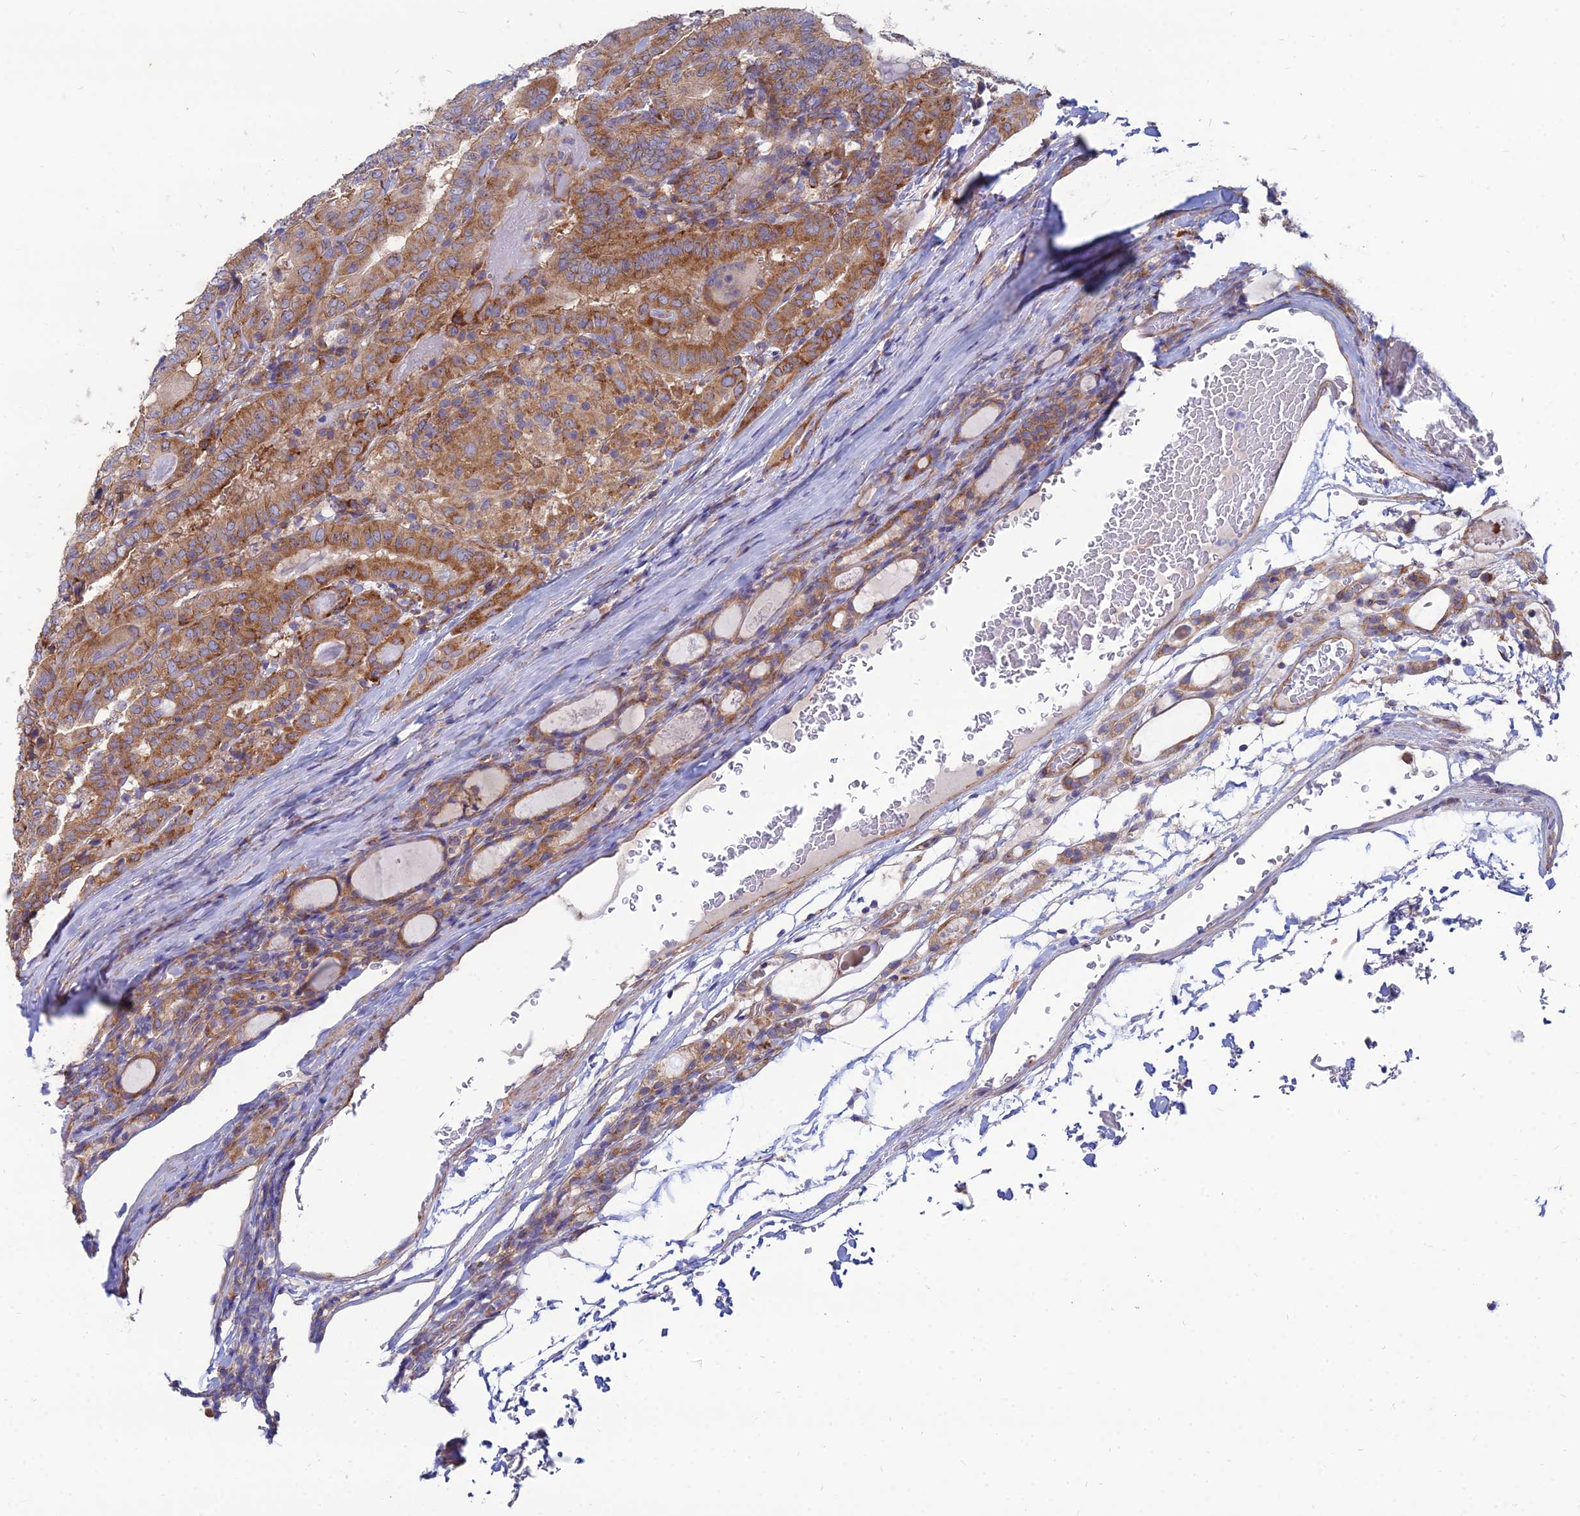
{"staining": {"intensity": "moderate", "quantity": ">75%", "location": "cytoplasmic/membranous"}, "tissue": "thyroid cancer", "cell_type": "Tumor cells", "image_type": "cancer", "snomed": [{"axis": "morphology", "description": "Papillary adenocarcinoma, NOS"}, {"axis": "topography", "description": "Thyroid gland"}], "caption": "A brown stain labels moderate cytoplasmic/membranous positivity of a protein in human thyroid cancer (papillary adenocarcinoma) tumor cells.", "gene": "TXLNA", "patient": {"sex": "female", "age": 72}}